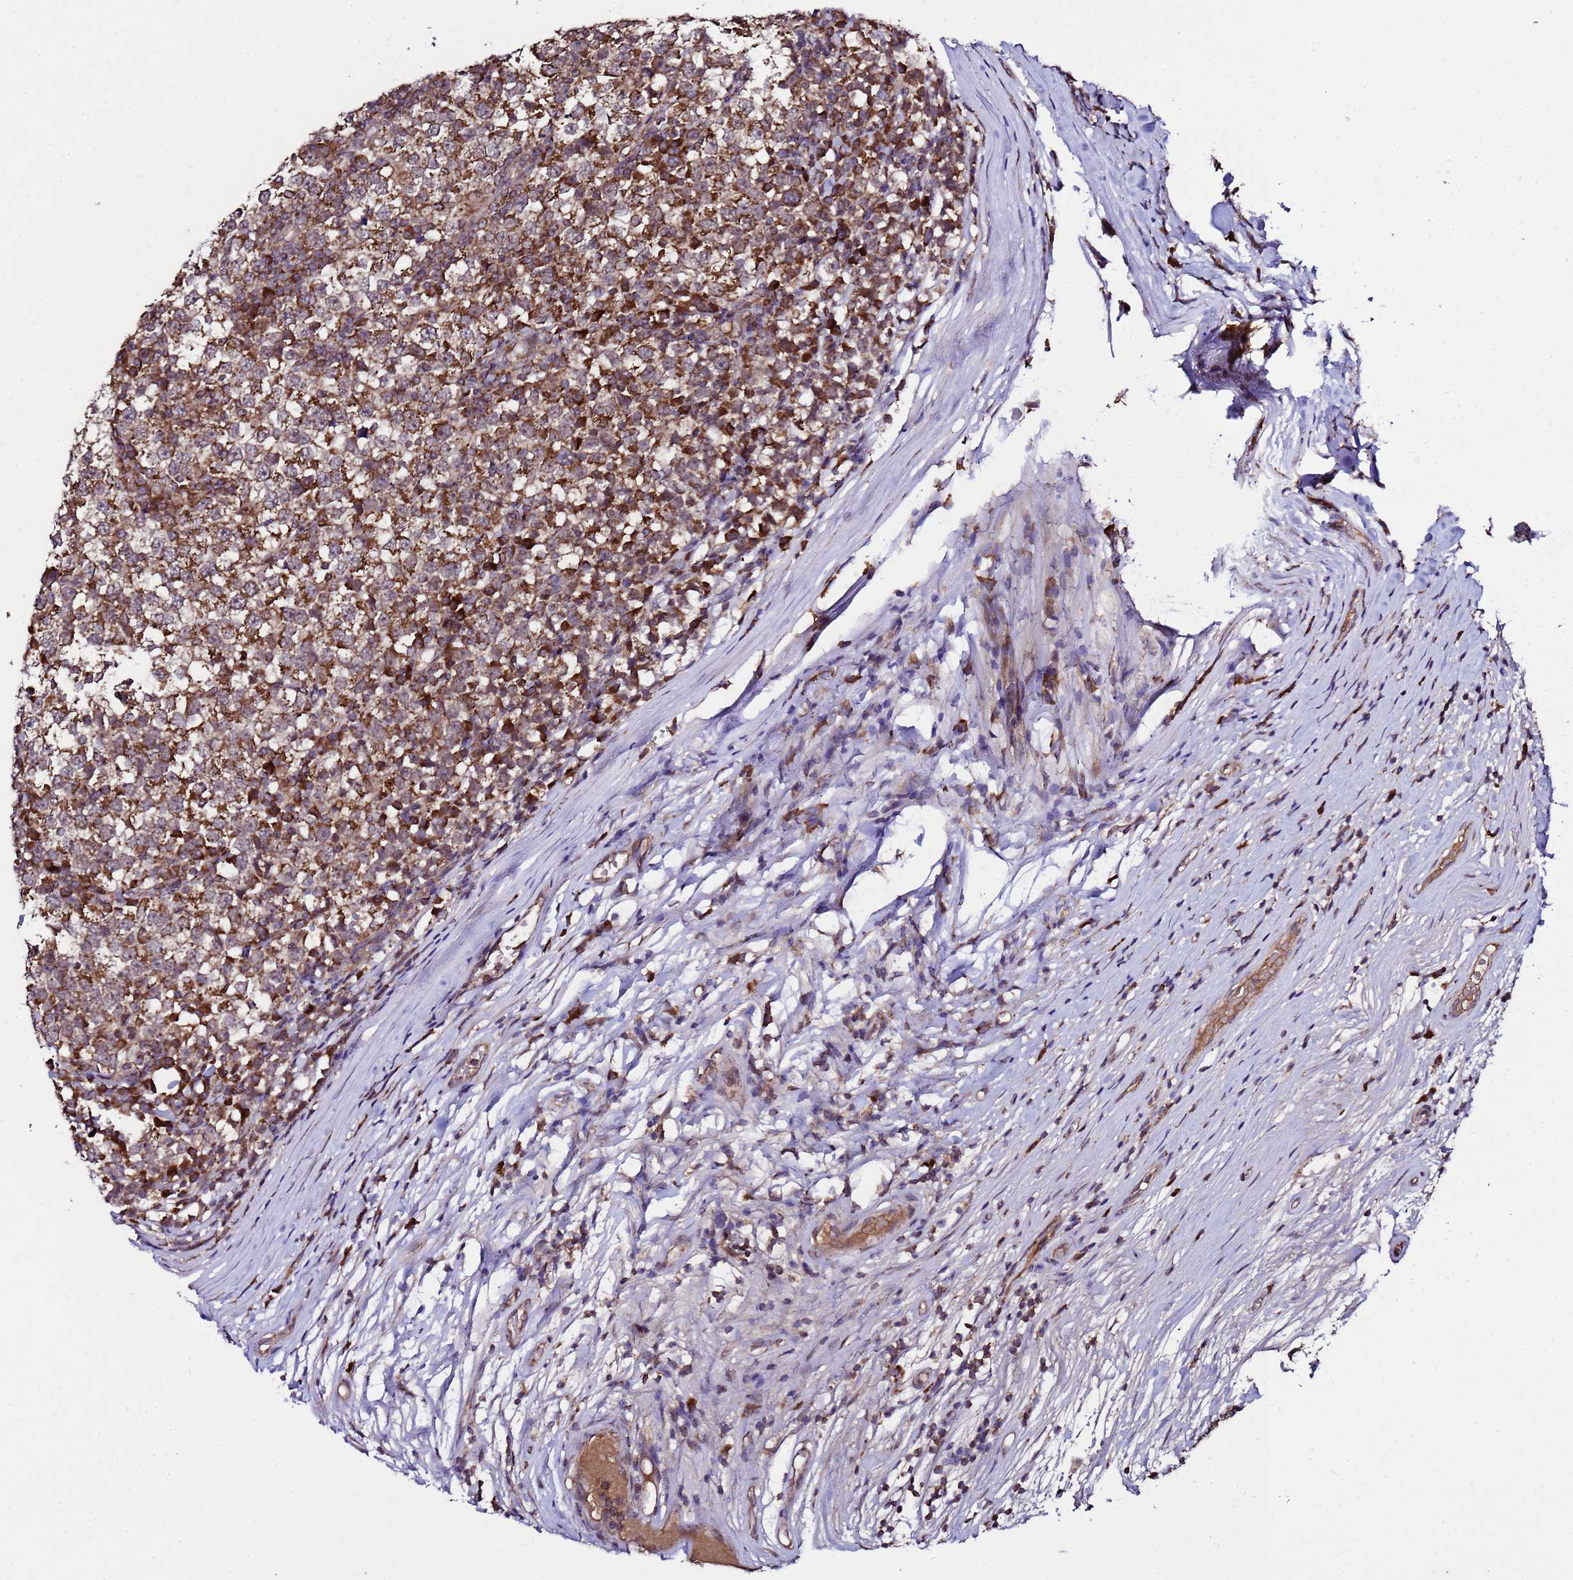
{"staining": {"intensity": "moderate", "quantity": ">75%", "location": "cytoplasmic/membranous"}, "tissue": "testis cancer", "cell_type": "Tumor cells", "image_type": "cancer", "snomed": [{"axis": "morphology", "description": "Seminoma, NOS"}, {"axis": "topography", "description": "Testis"}], "caption": "High-magnification brightfield microscopy of testis seminoma stained with DAB (3,3'-diaminobenzidine) (brown) and counterstained with hematoxylin (blue). tumor cells exhibit moderate cytoplasmic/membranous expression is appreciated in approximately>75% of cells. The protein of interest is shown in brown color, while the nuclei are stained blue.", "gene": "HSPBAP1", "patient": {"sex": "male", "age": 65}}